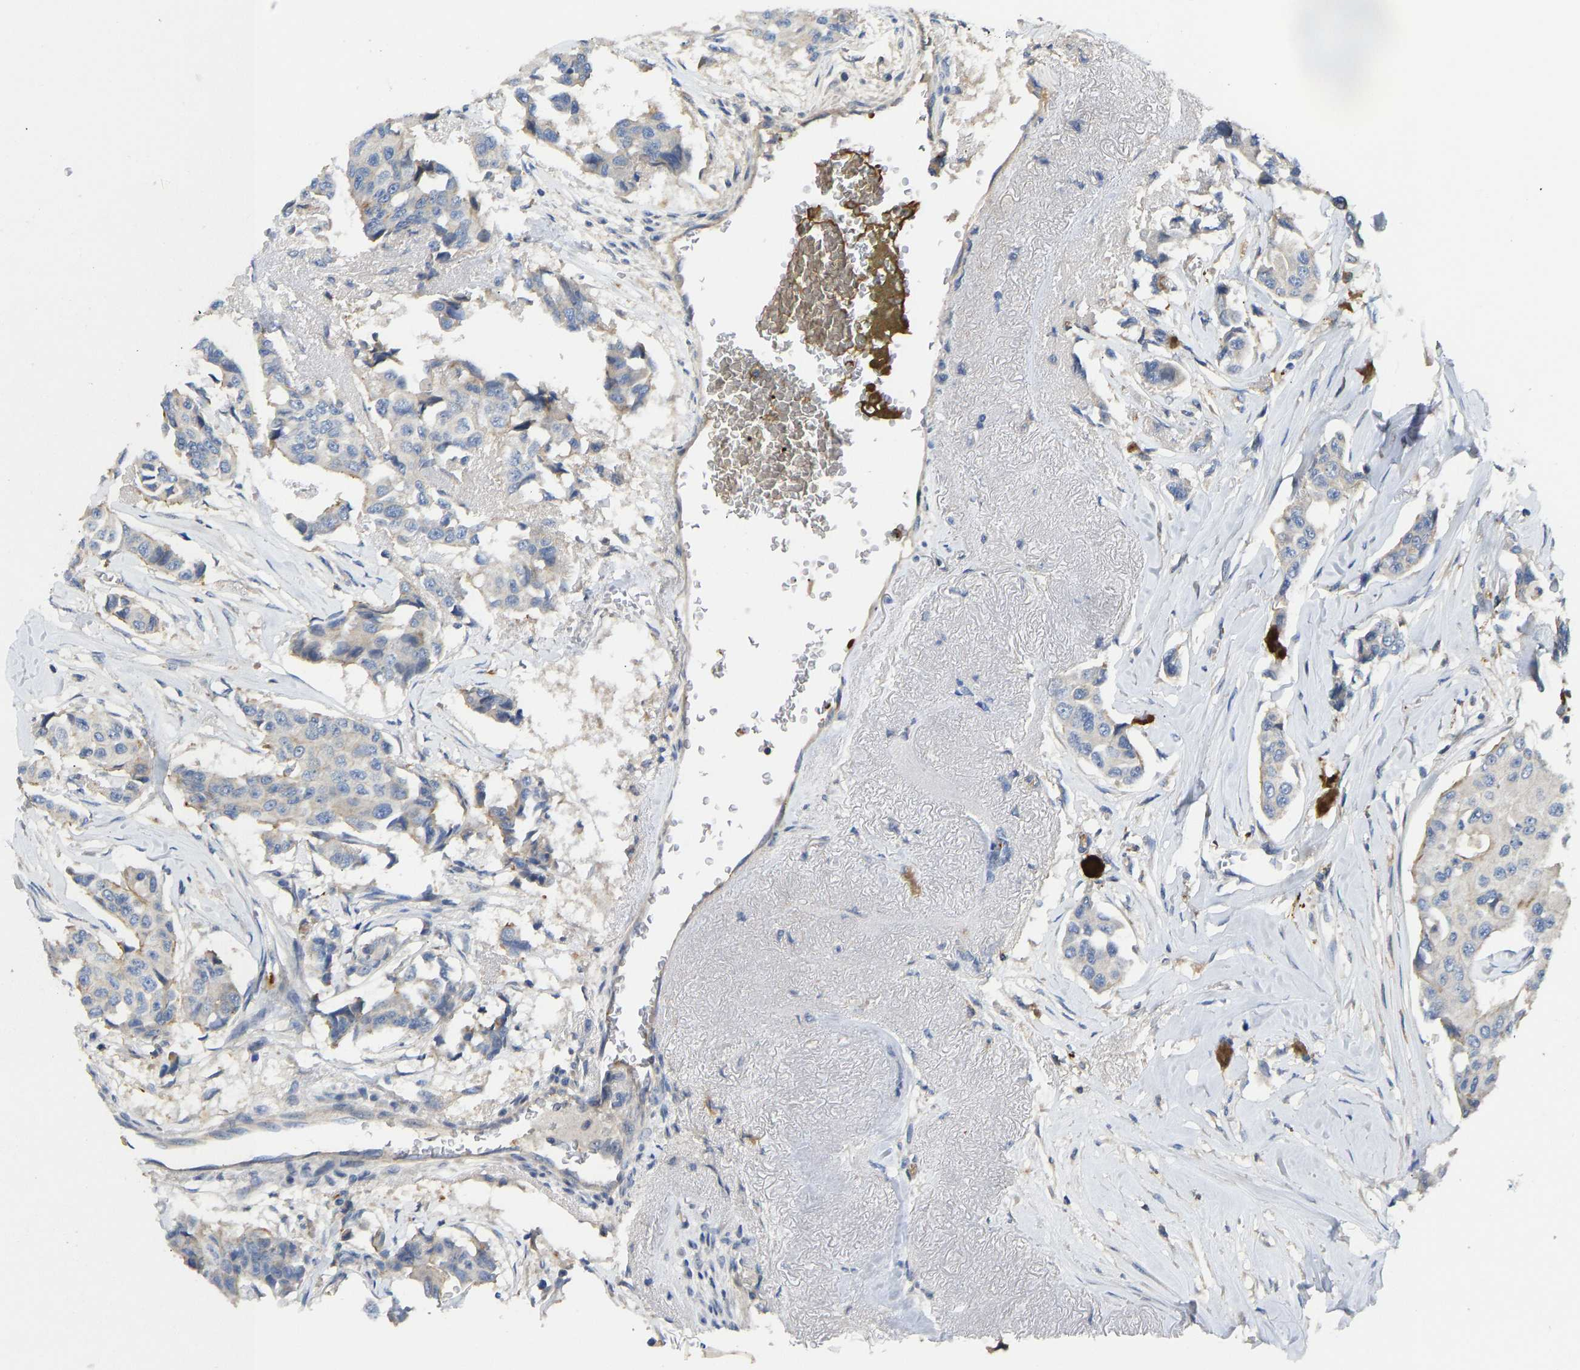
{"staining": {"intensity": "moderate", "quantity": "<25%", "location": "cytoplasmic/membranous"}, "tissue": "breast cancer", "cell_type": "Tumor cells", "image_type": "cancer", "snomed": [{"axis": "morphology", "description": "Duct carcinoma"}, {"axis": "topography", "description": "Breast"}], "caption": "High-power microscopy captured an immunohistochemistry photomicrograph of breast cancer, revealing moderate cytoplasmic/membranous staining in about <25% of tumor cells.", "gene": "VCPKMT", "patient": {"sex": "female", "age": 80}}